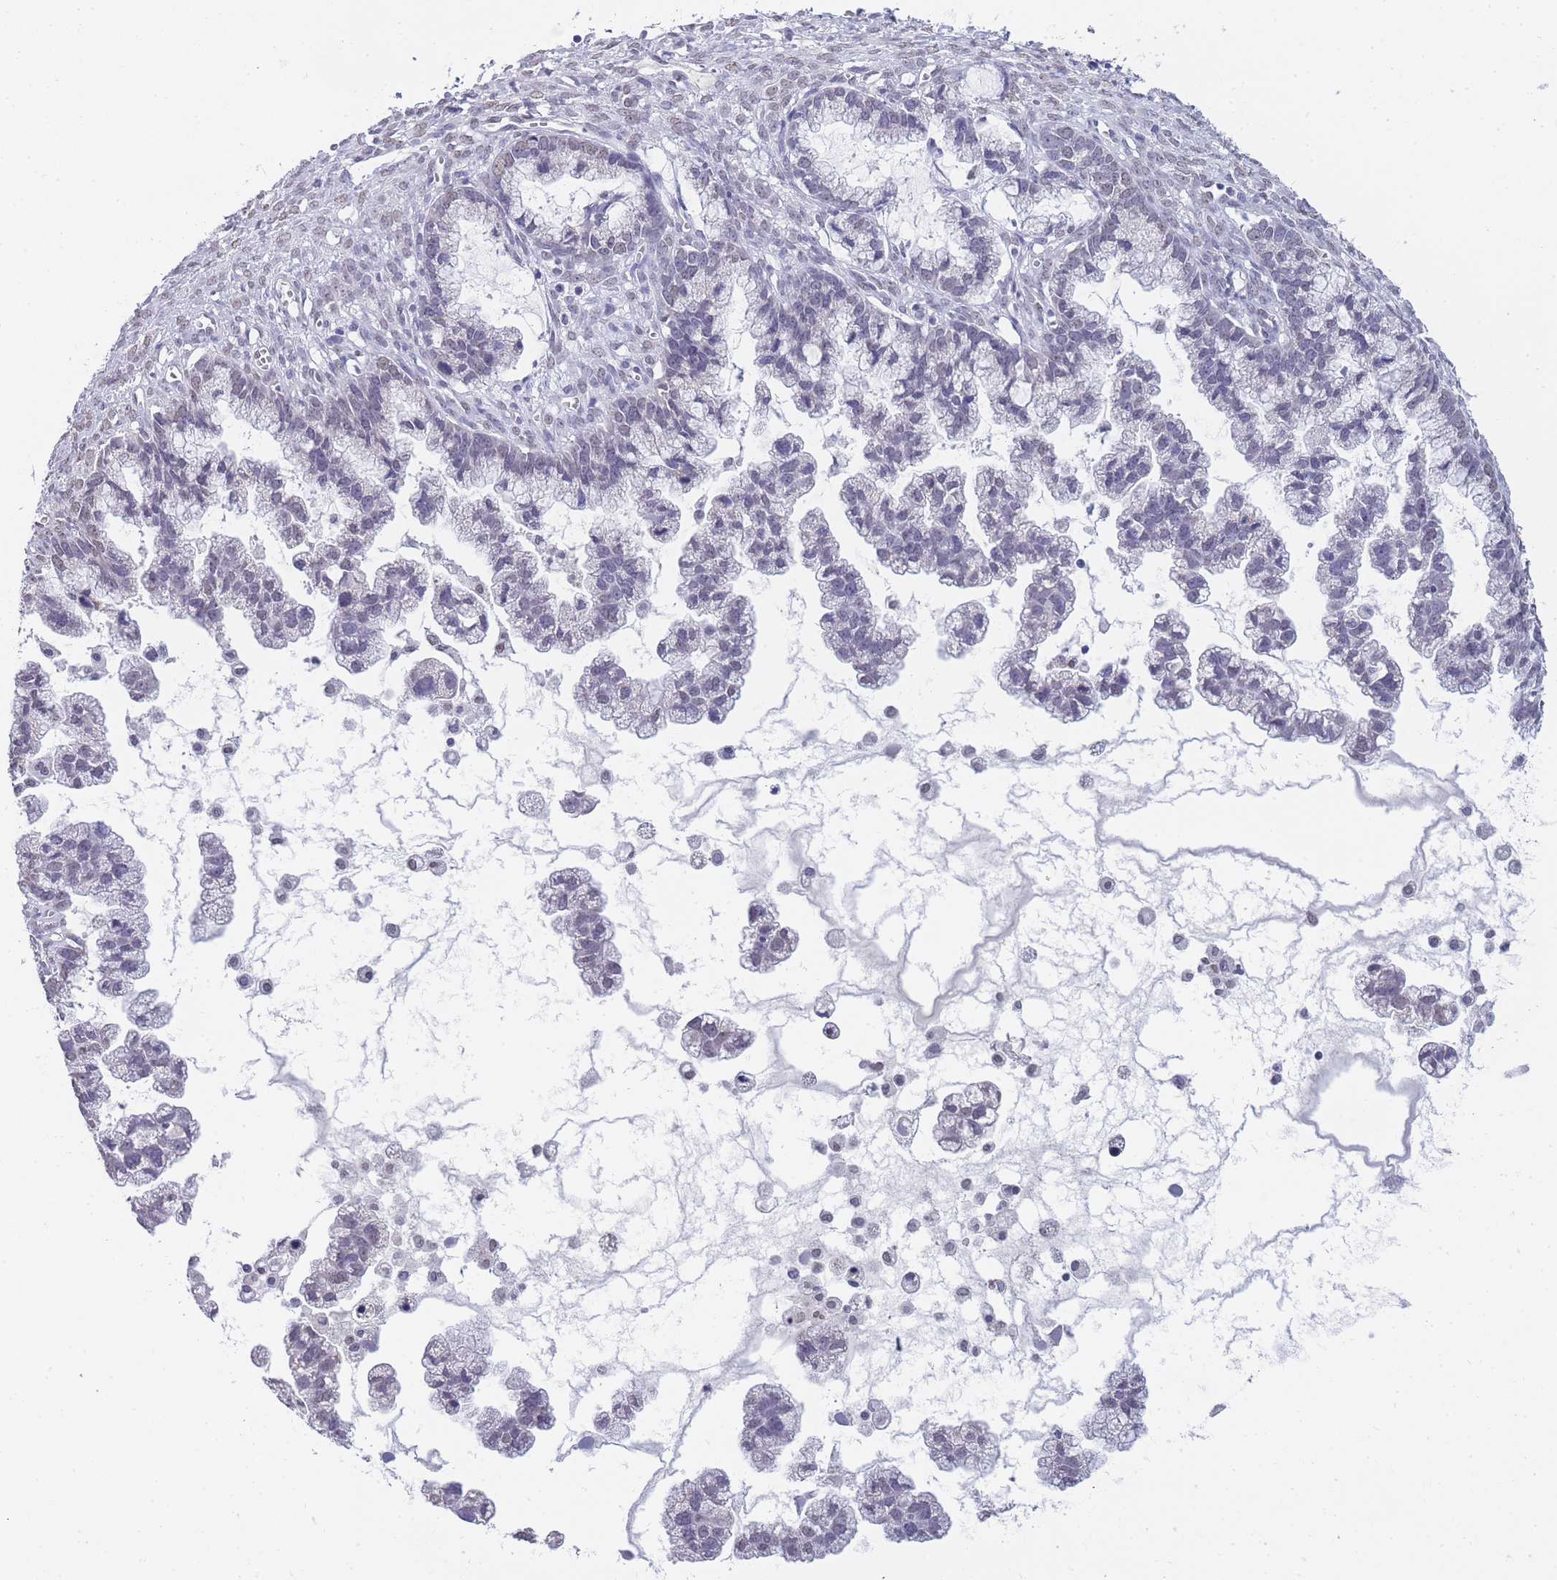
{"staining": {"intensity": "weak", "quantity": "<25%", "location": "nuclear"}, "tissue": "ovarian cancer", "cell_type": "Tumor cells", "image_type": "cancer", "snomed": [{"axis": "morphology", "description": "Cystadenocarcinoma, mucinous, NOS"}, {"axis": "topography", "description": "Ovary"}], "caption": "DAB (3,3'-diaminobenzidine) immunohistochemical staining of ovarian cancer (mucinous cystadenocarcinoma) demonstrates no significant expression in tumor cells.", "gene": "FRAT2", "patient": {"sex": "female", "age": 72}}